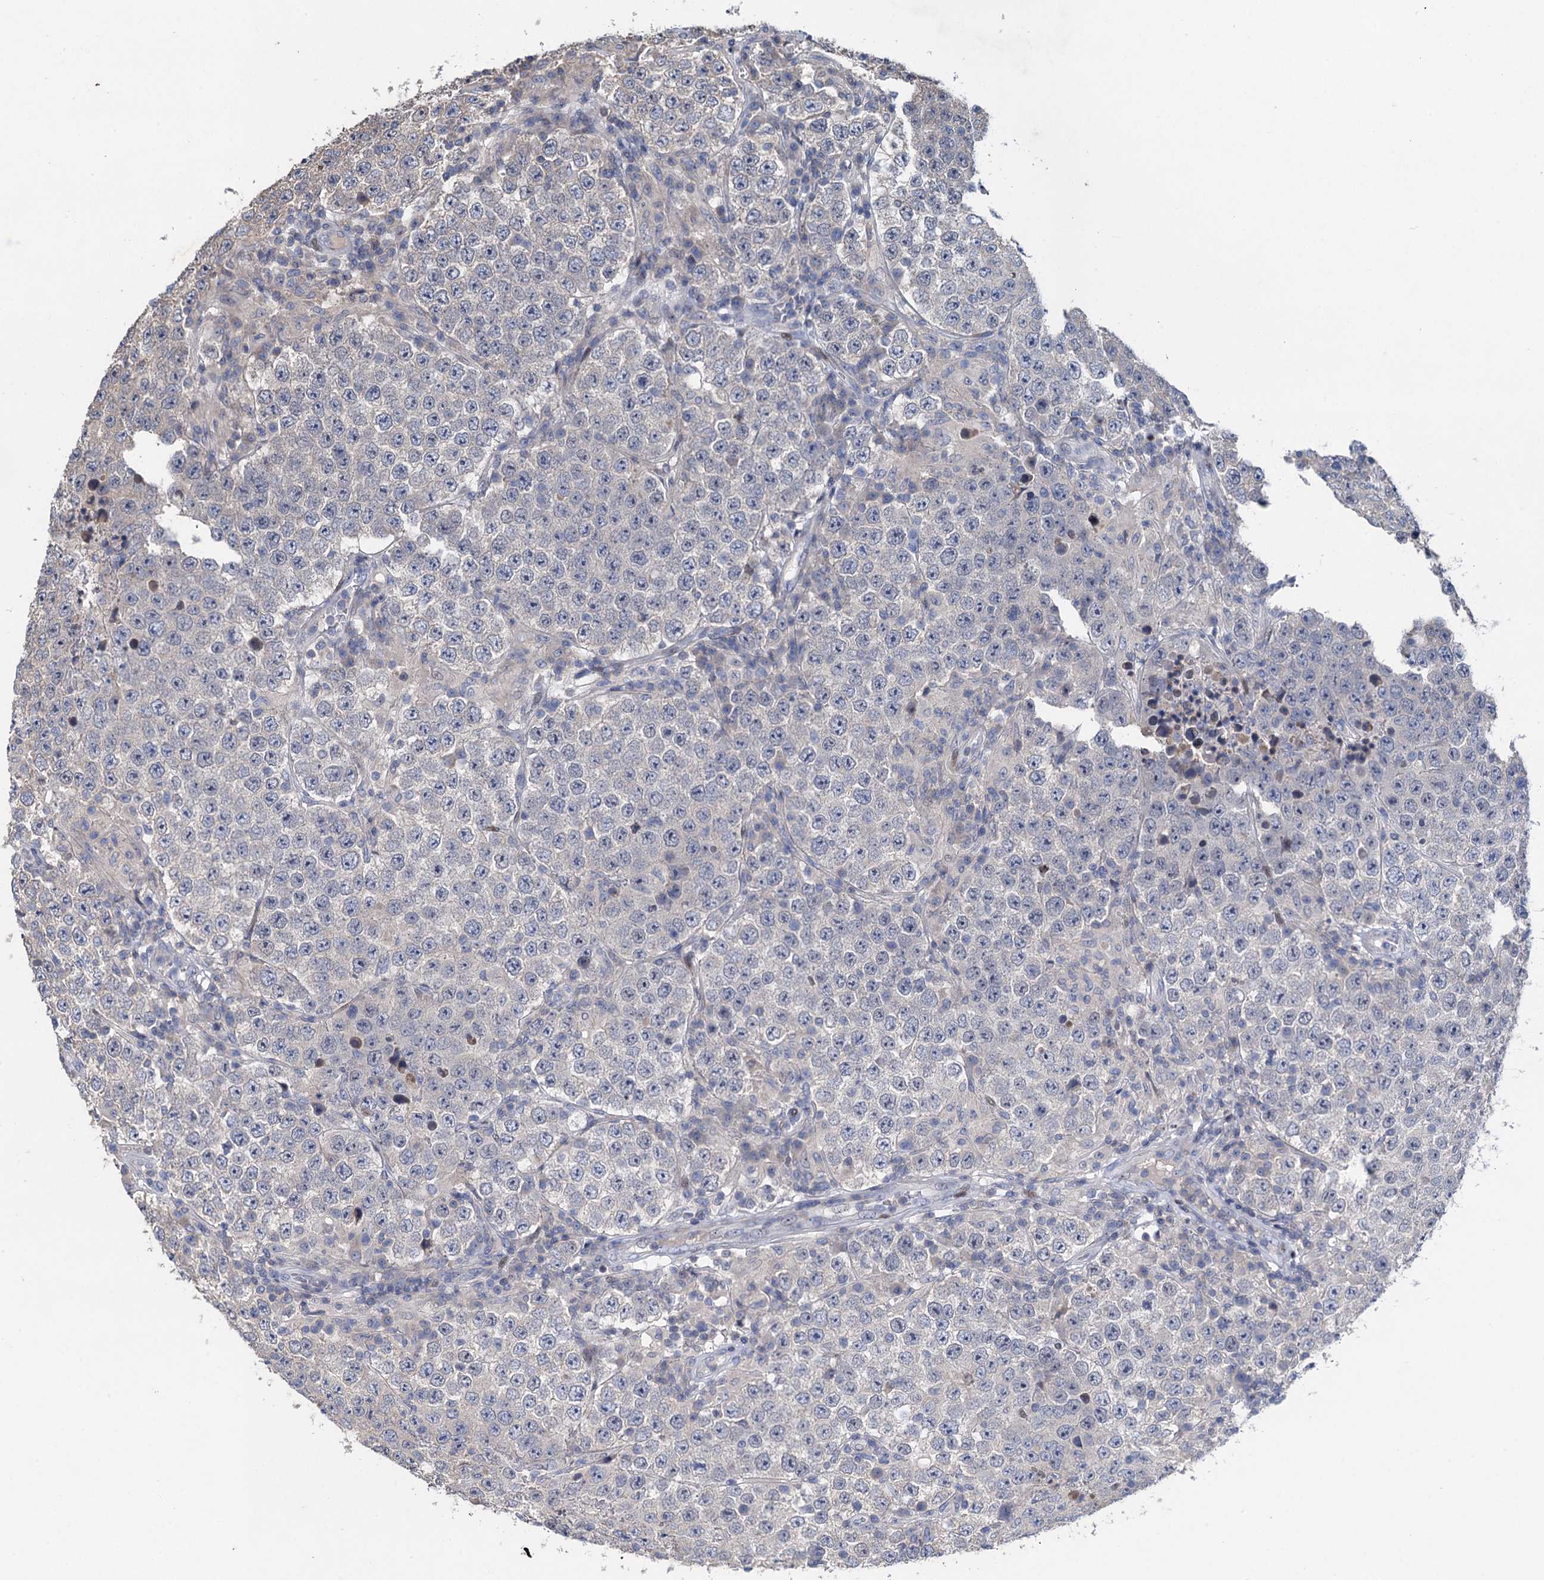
{"staining": {"intensity": "negative", "quantity": "none", "location": "none"}, "tissue": "testis cancer", "cell_type": "Tumor cells", "image_type": "cancer", "snomed": [{"axis": "morphology", "description": "Normal tissue, NOS"}, {"axis": "morphology", "description": "Urothelial carcinoma, High grade"}, {"axis": "morphology", "description": "Seminoma, NOS"}, {"axis": "morphology", "description": "Carcinoma, Embryonal, NOS"}, {"axis": "topography", "description": "Urinary bladder"}, {"axis": "topography", "description": "Testis"}], "caption": "The immunohistochemistry photomicrograph has no significant expression in tumor cells of testis cancer tissue.", "gene": "ESYT3", "patient": {"sex": "male", "age": 41}}